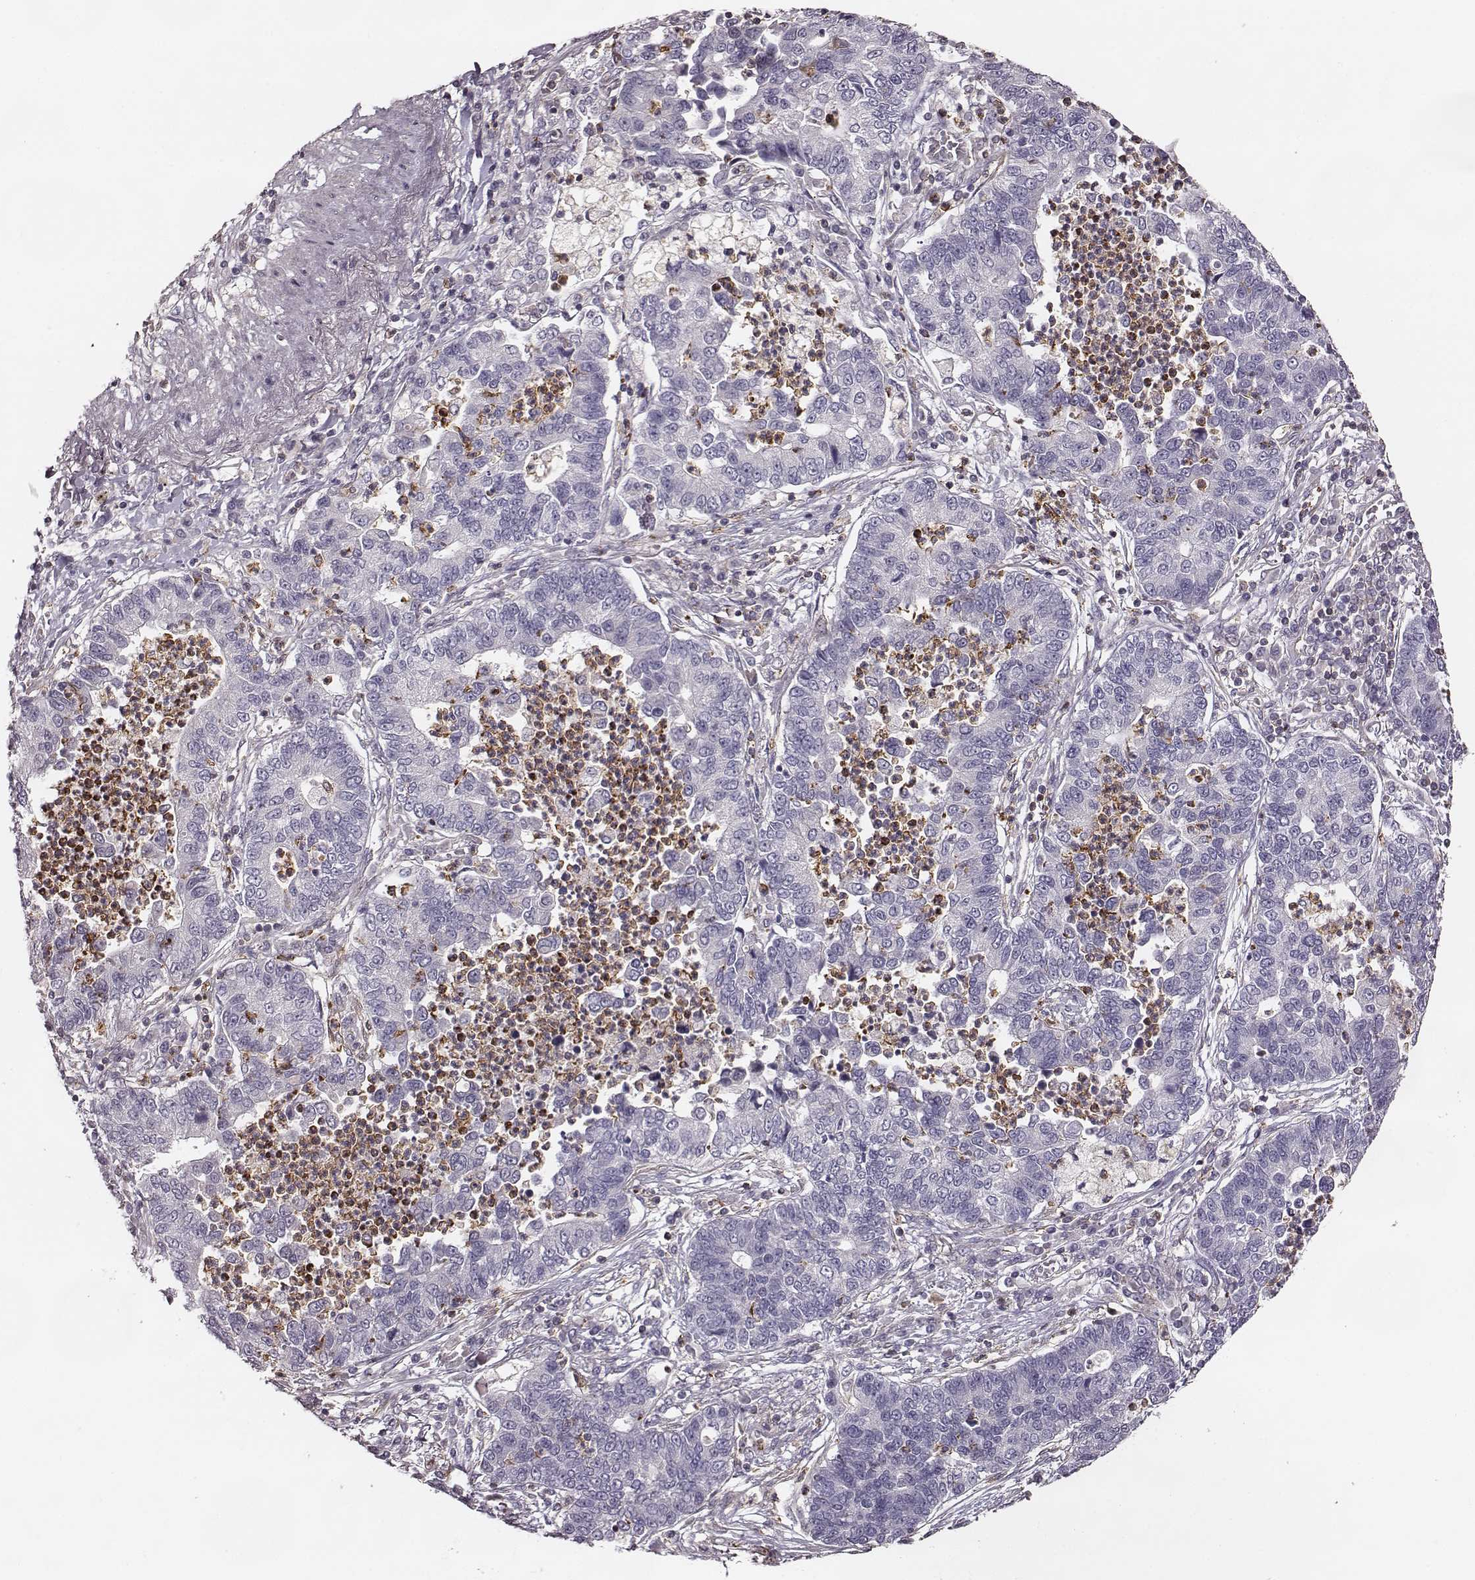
{"staining": {"intensity": "negative", "quantity": "none", "location": "none"}, "tissue": "lung cancer", "cell_type": "Tumor cells", "image_type": "cancer", "snomed": [{"axis": "morphology", "description": "Adenocarcinoma, NOS"}, {"axis": "topography", "description": "Lung"}], "caption": "Photomicrograph shows no significant protein expression in tumor cells of lung cancer. (Immunohistochemistry (ihc), brightfield microscopy, high magnification).", "gene": "ZYX", "patient": {"sex": "female", "age": 57}}